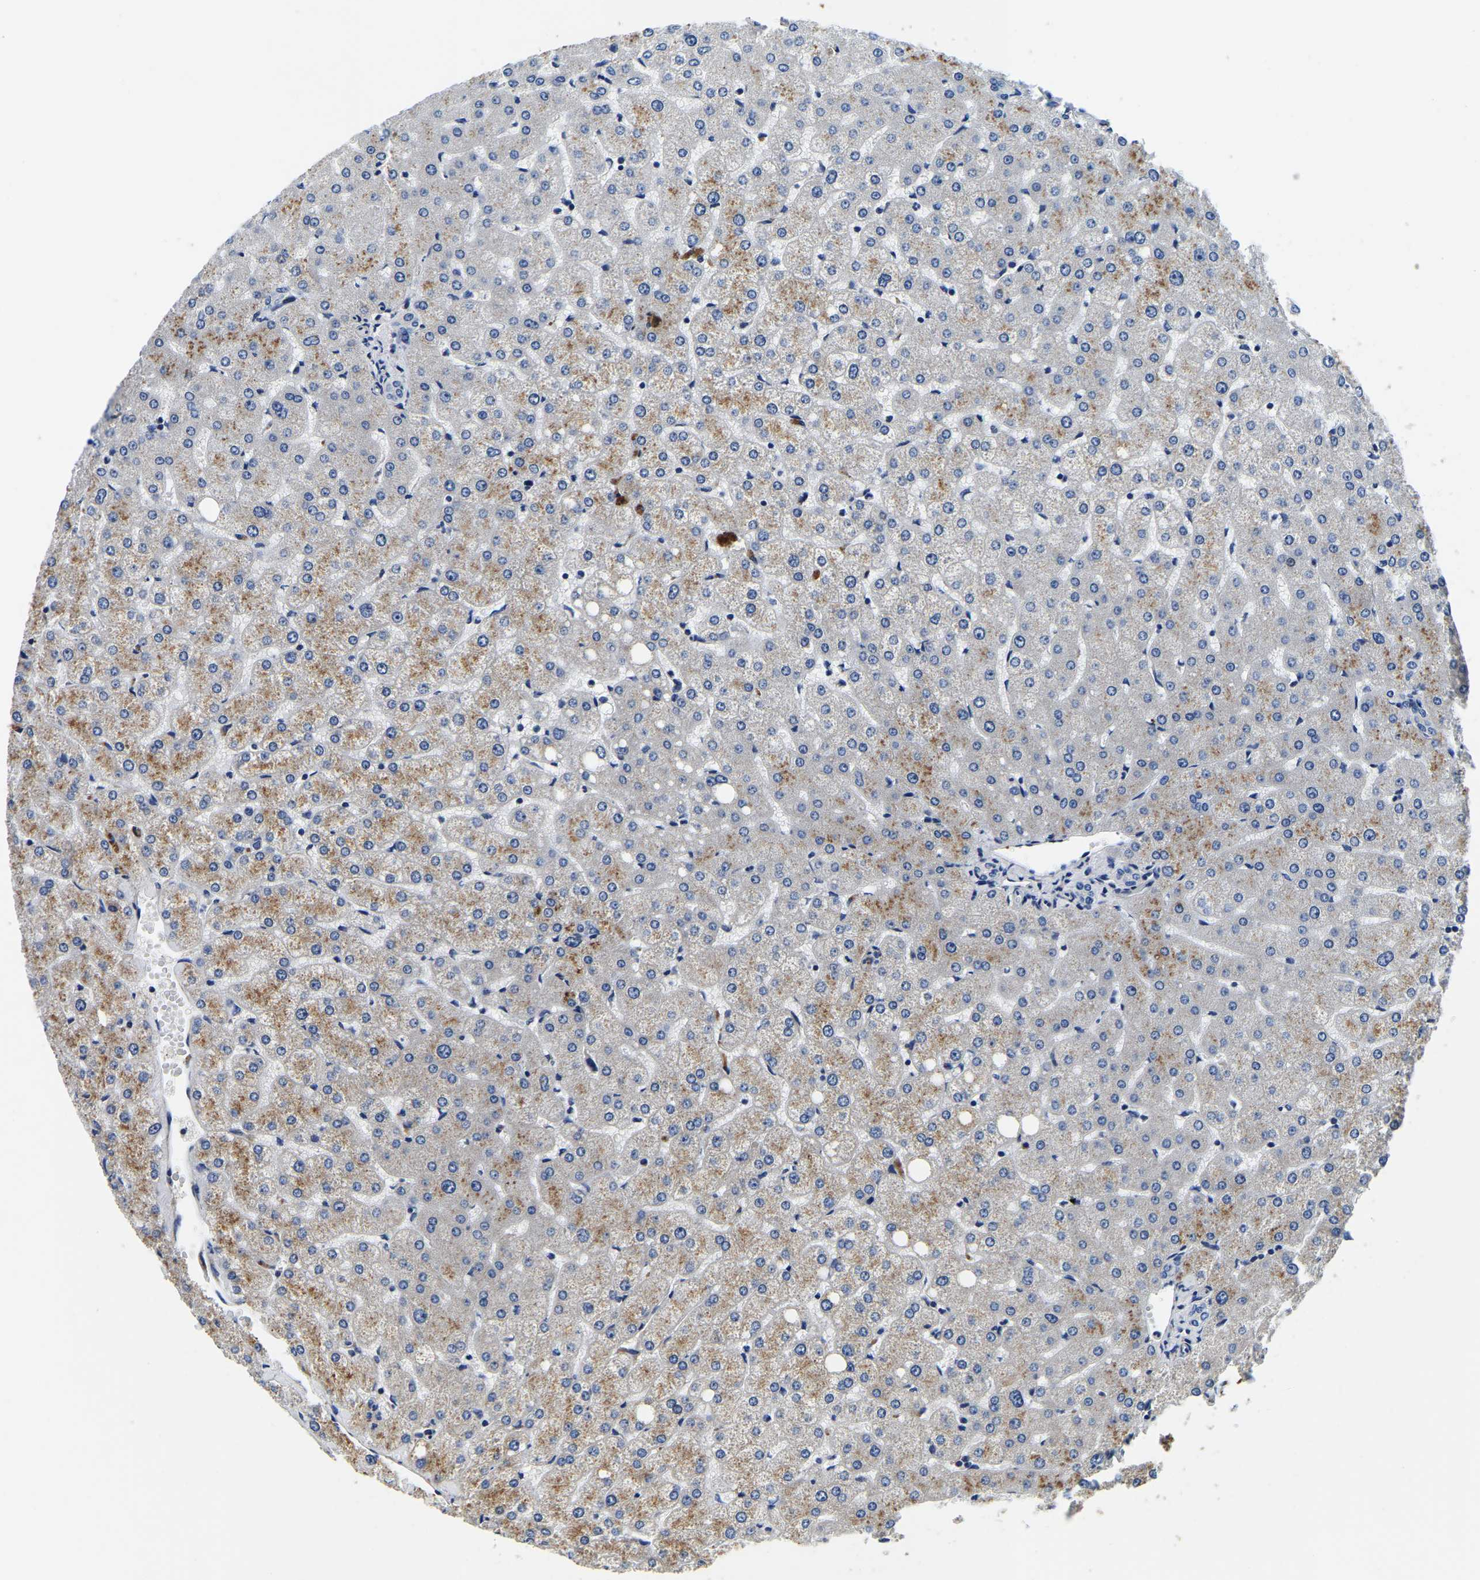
{"staining": {"intensity": "negative", "quantity": "none", "location": "none"}, "tissue": "liver", "cell_type": "Cholangiocytes", "image_type": "normal", "snomed": [{"axis": "morphology", "description": "Normal tissue, NOS"}, {"axis": "topography", "description": "Liver"}], "caption": "DAB (3,3'-diaminobenzidine) immunohistochemical staining of normal liver reveals no significant staining in cholangiocytes. (DAB immunohistochemistry (IHC) with hematoxylin counter stain).", "gene": "KCTD17", "patient": {"sex": "female", "age": 54}}